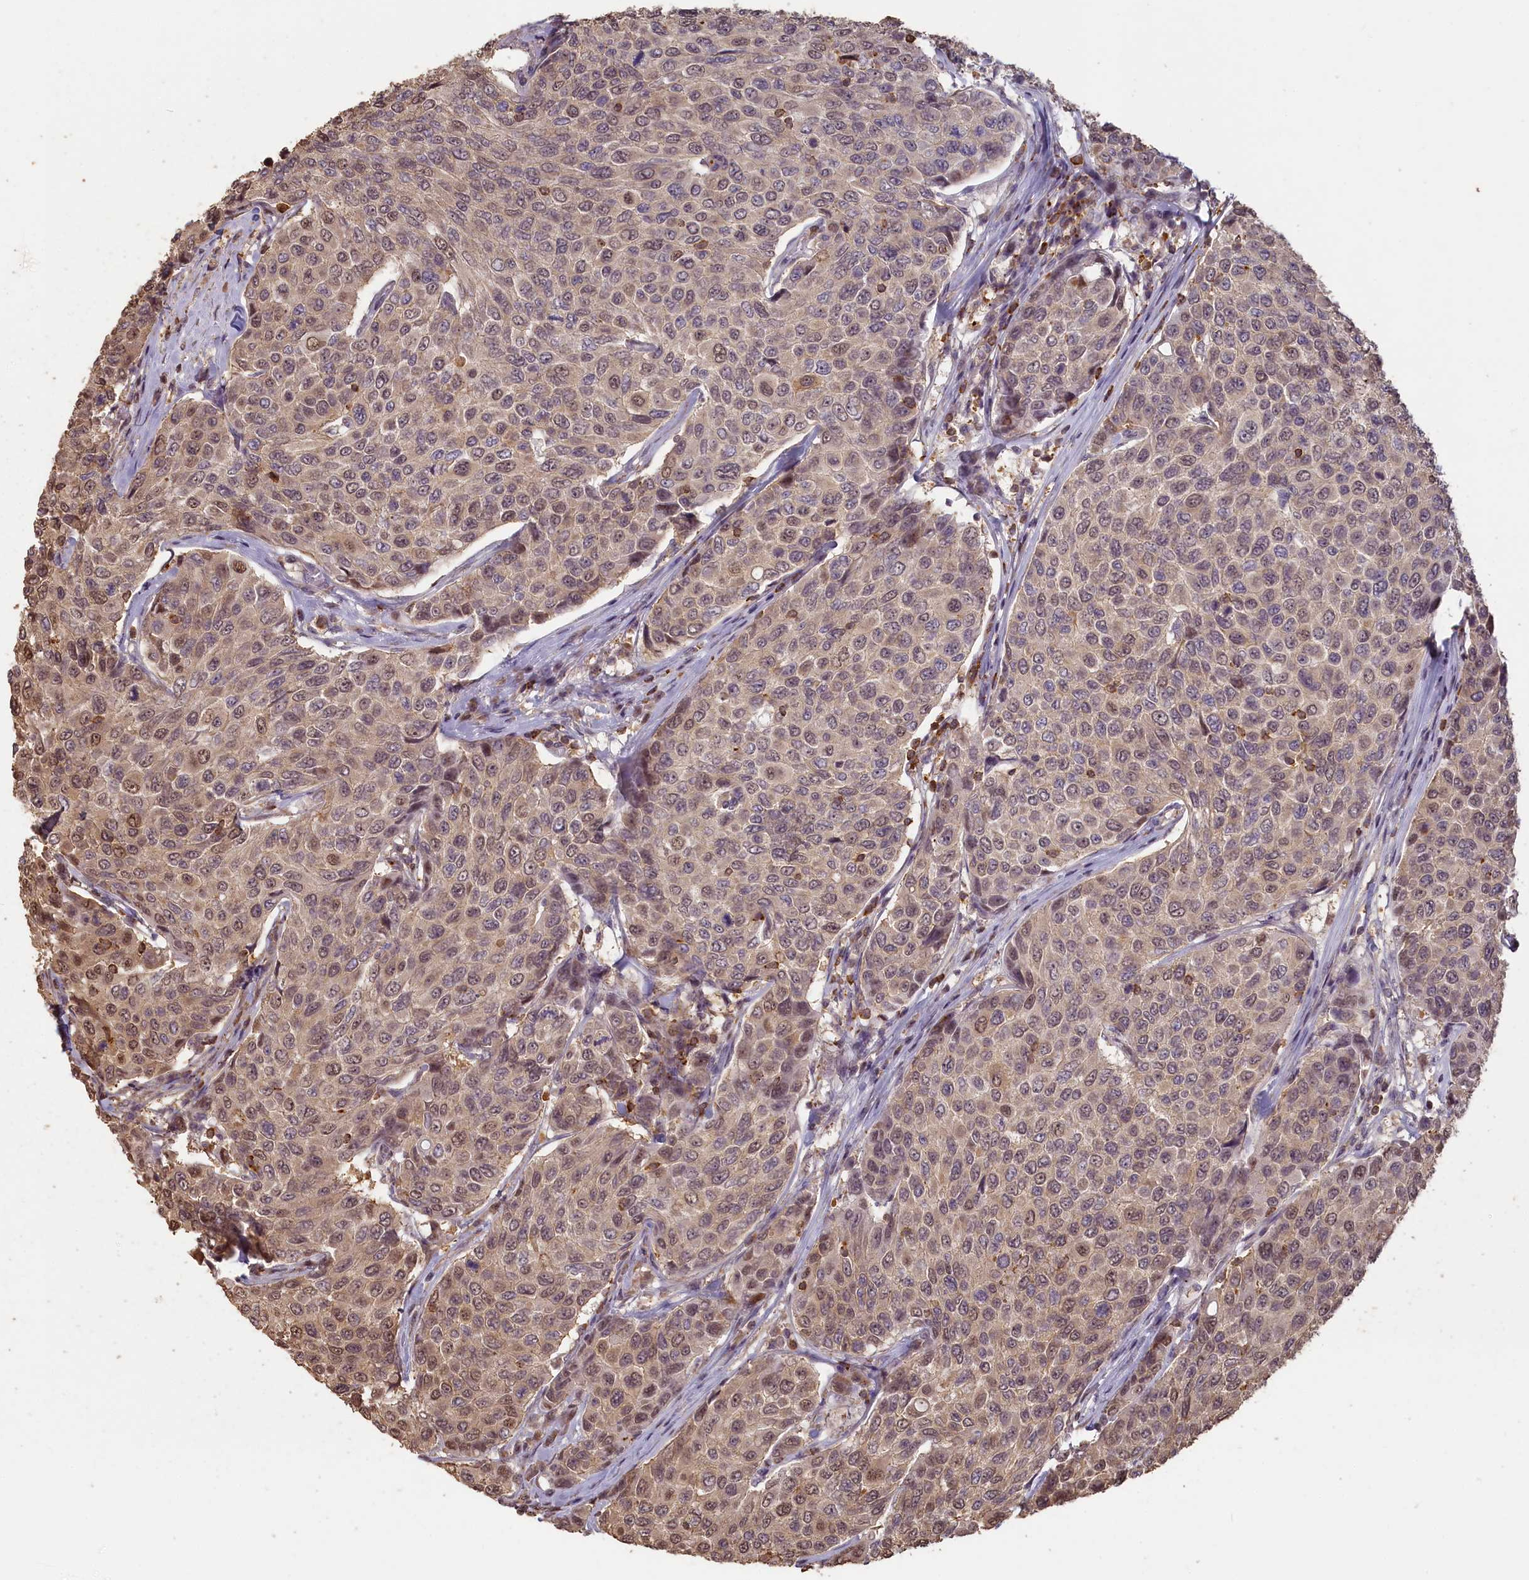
{"staining": {"intensity": "moderate", "quantity": "<25%", "location": "cytoplasmic/membranous,nuclear"}, "tissue": "breast cancer", "cell_type": "Tumor cells", "image_type": "cancer", "snomed": [{"axis": "morphology", "description": "Duct carcinoma"}, {"axis": "topography", "description": "Breast"}], "caption": "Immunohistochemical staining of breast intraductal carcinoma shows moderate cytoplasmic/membranous and nuclear protein positivity in about <25% of tumor cells.", "gene": "MADD", "patient": {"sex": "female", "age": 55}}